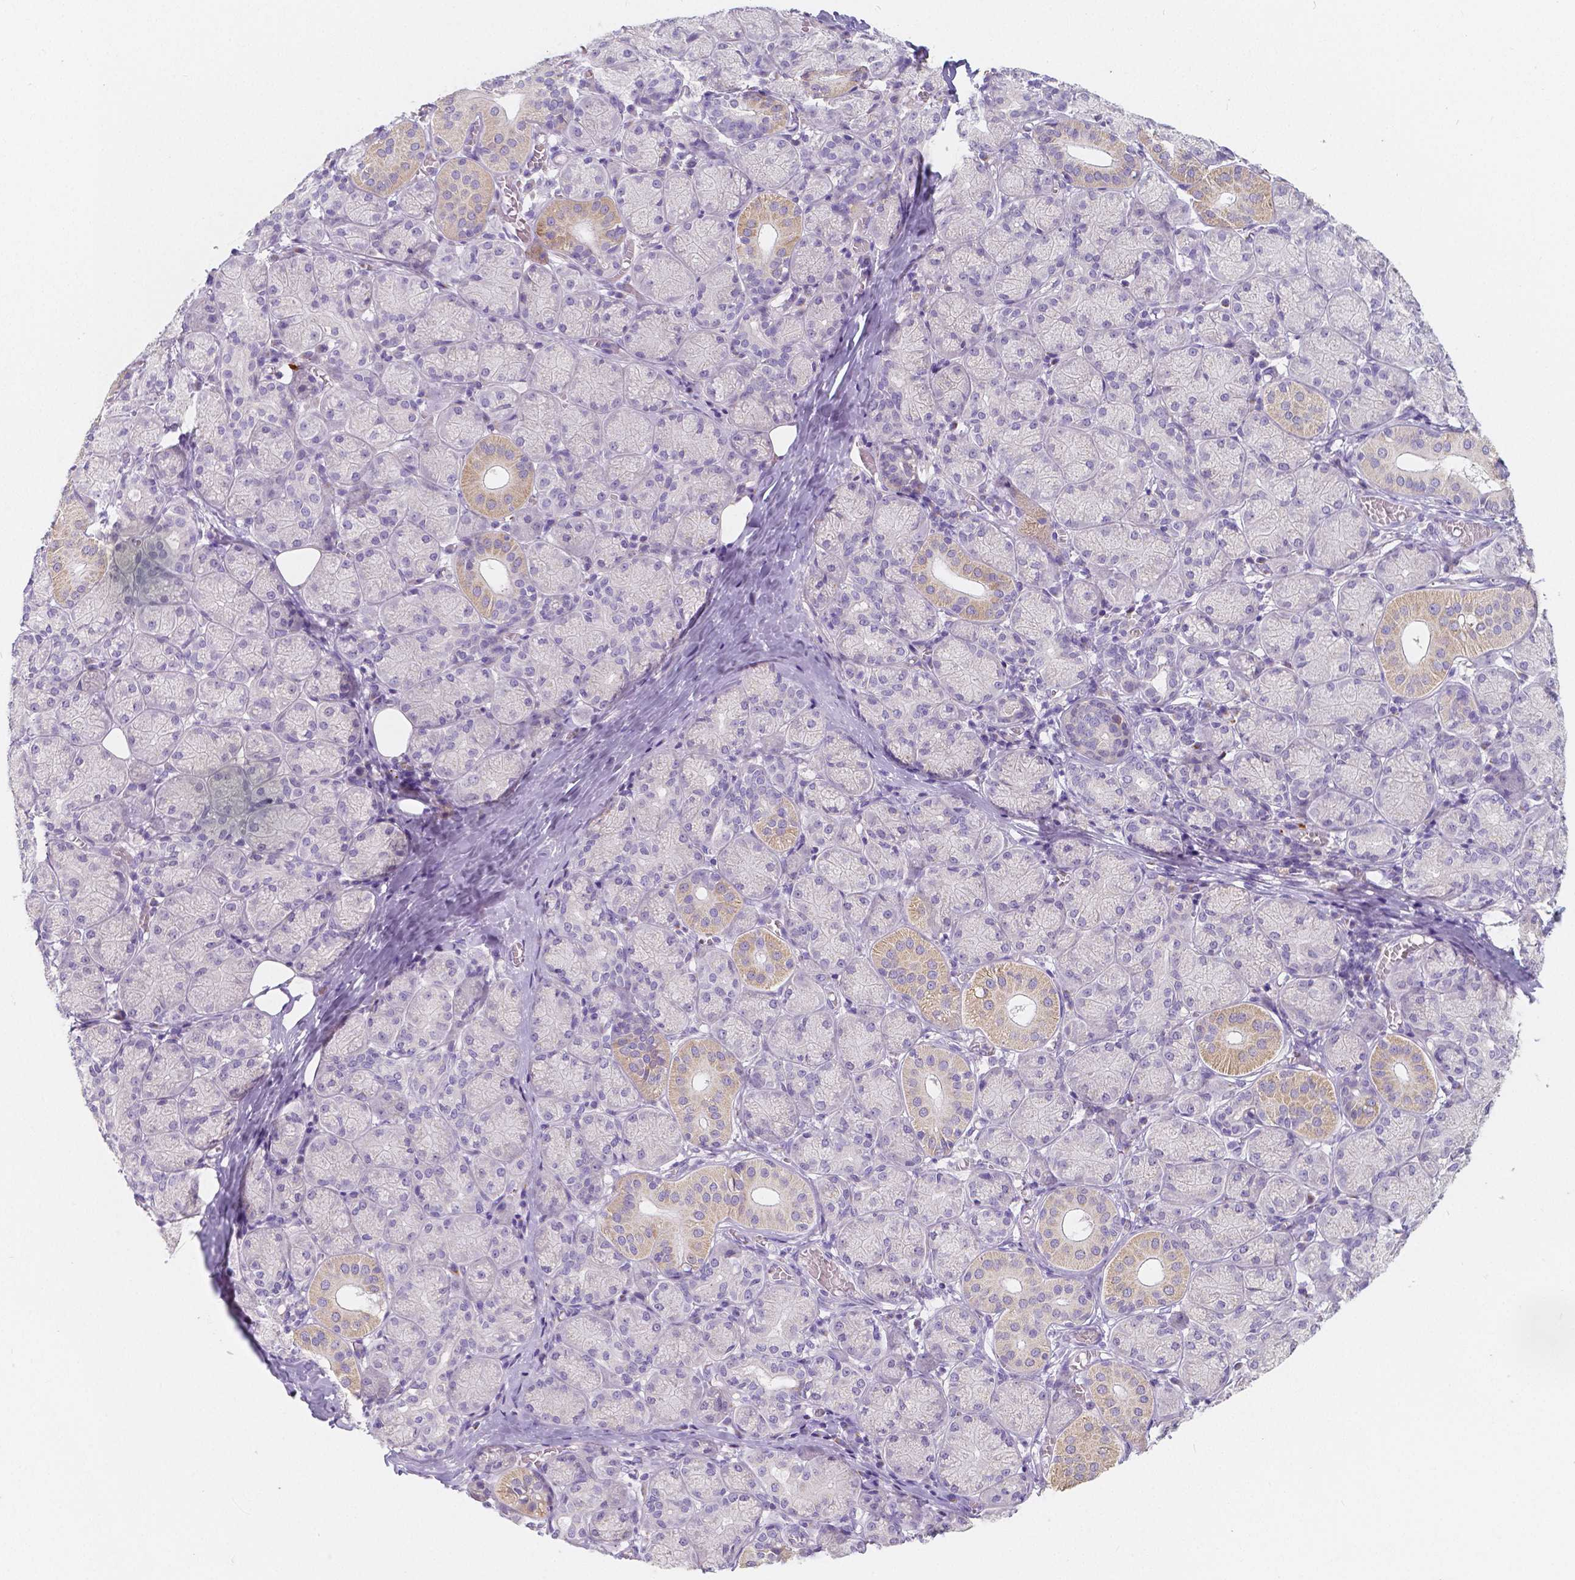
{"staining": {"intensity": "weak", "quantity": "<25%", "location": "cytoplasmic/membranous"}, "tissue": "salivary gland", "cell_type": "Glandular cells", "image_type": "normal", "snomed": [{"axis": "morphology", "description": "Normal tissue, NOS"}, {"axis": "topography", "description": "Salivary gland"}, {"axis": "topography", "description": "Peripheral nerve tissue"}], "caption": "A high-resolution histopathology image shows IHC staining of normal salivary gland, which shows no significant expression in glandular cells.", "gene": "RNF186", "patient": {"sex": "female", "age": 24}}